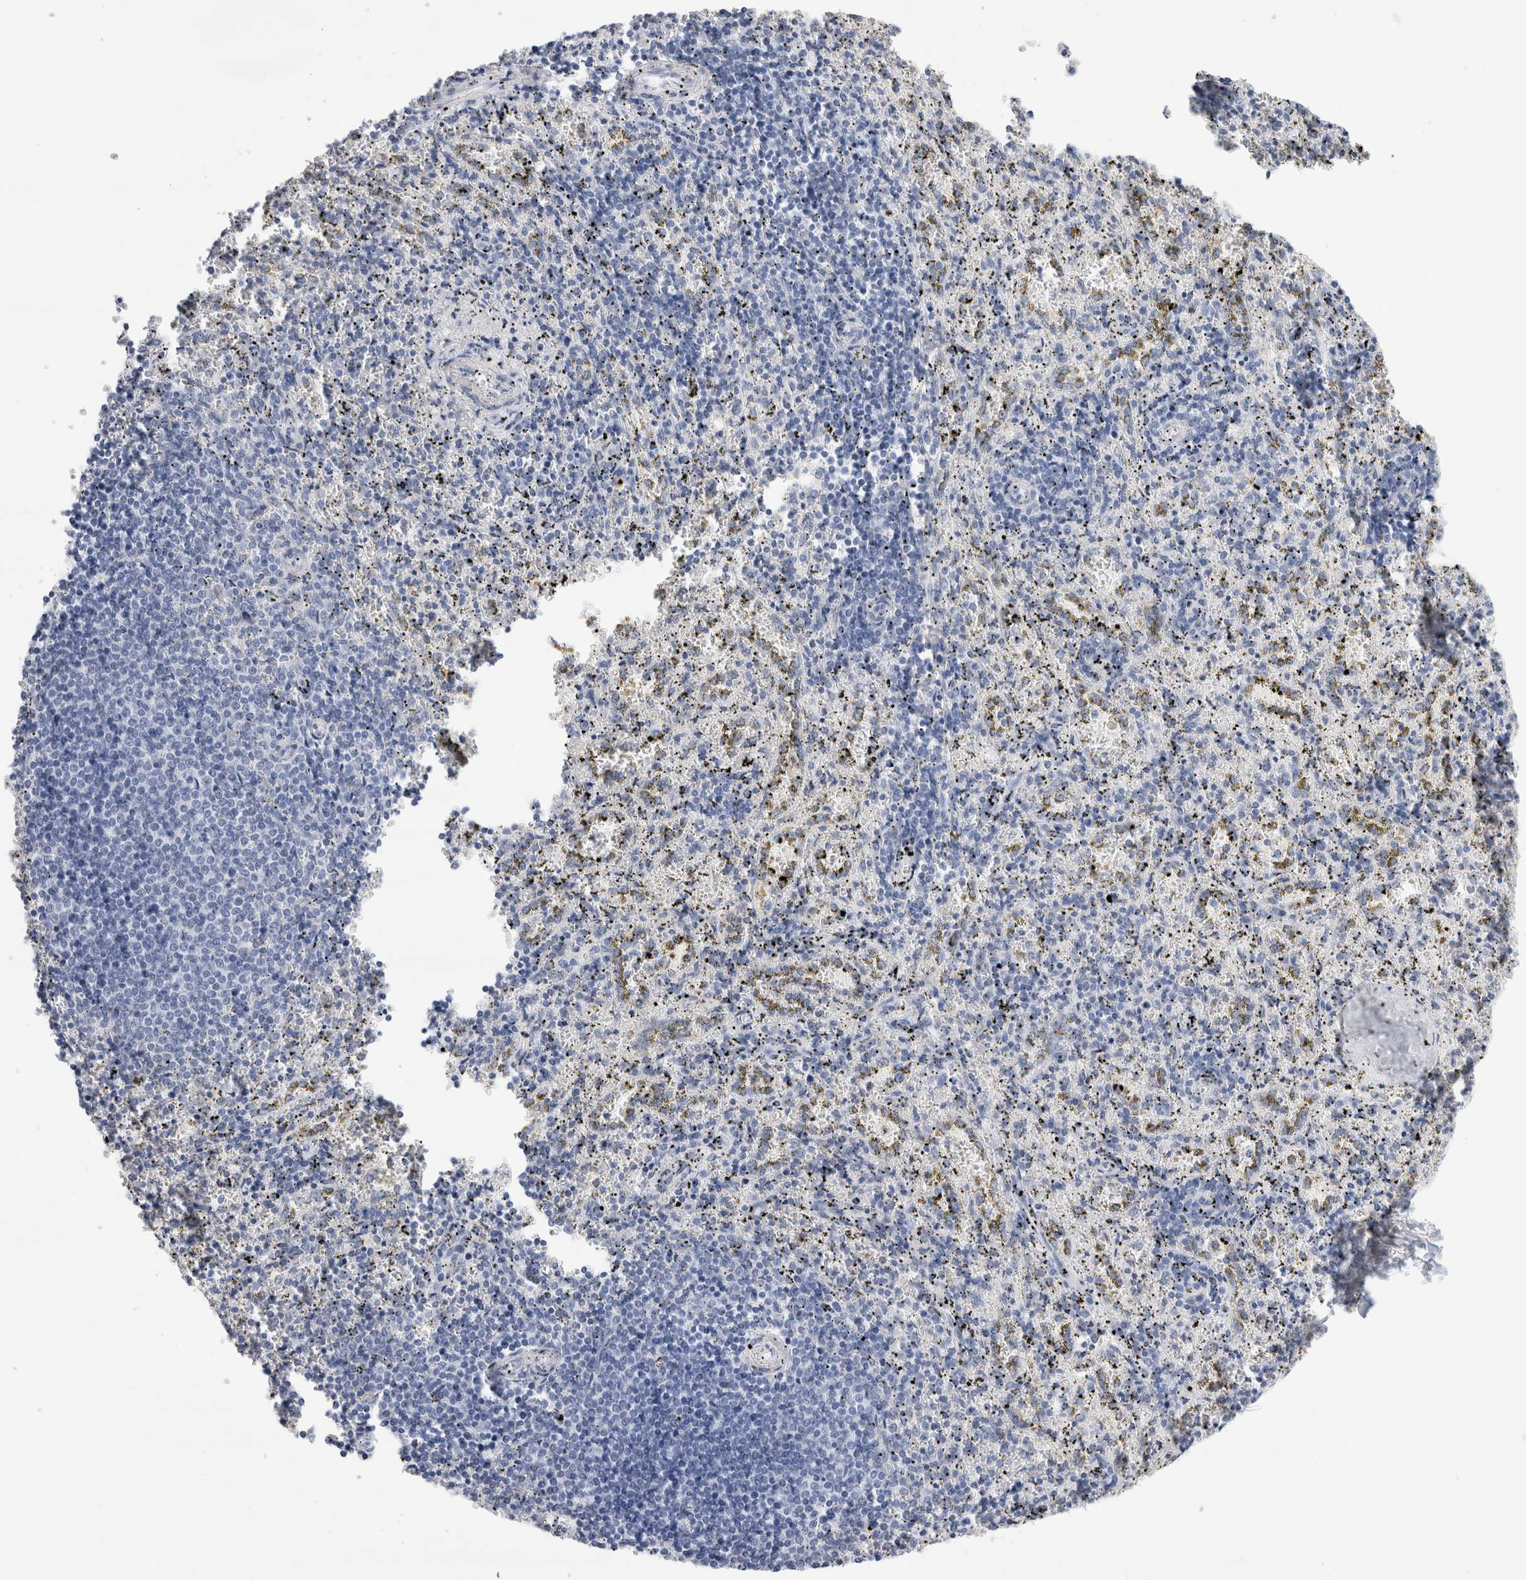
{"staining": {"intensity": "negative", "quantity": "none", "location": "none"}, "tissue": "spleen", "cell_type": "Cells in red pulp", "image_type": "normal", "snomed": [{"axis": "morphology", "description": "Normal tissue, NOS"}, {"axis": "topography", "description": "Spleen"}], "caption": "Human spleen stained for a protein using immunohistochemistry (IHC) exhibits no staining in cells in red pulp.", "gene": "ECHDC2", "patient": {"sex": "male", "age": 11}}